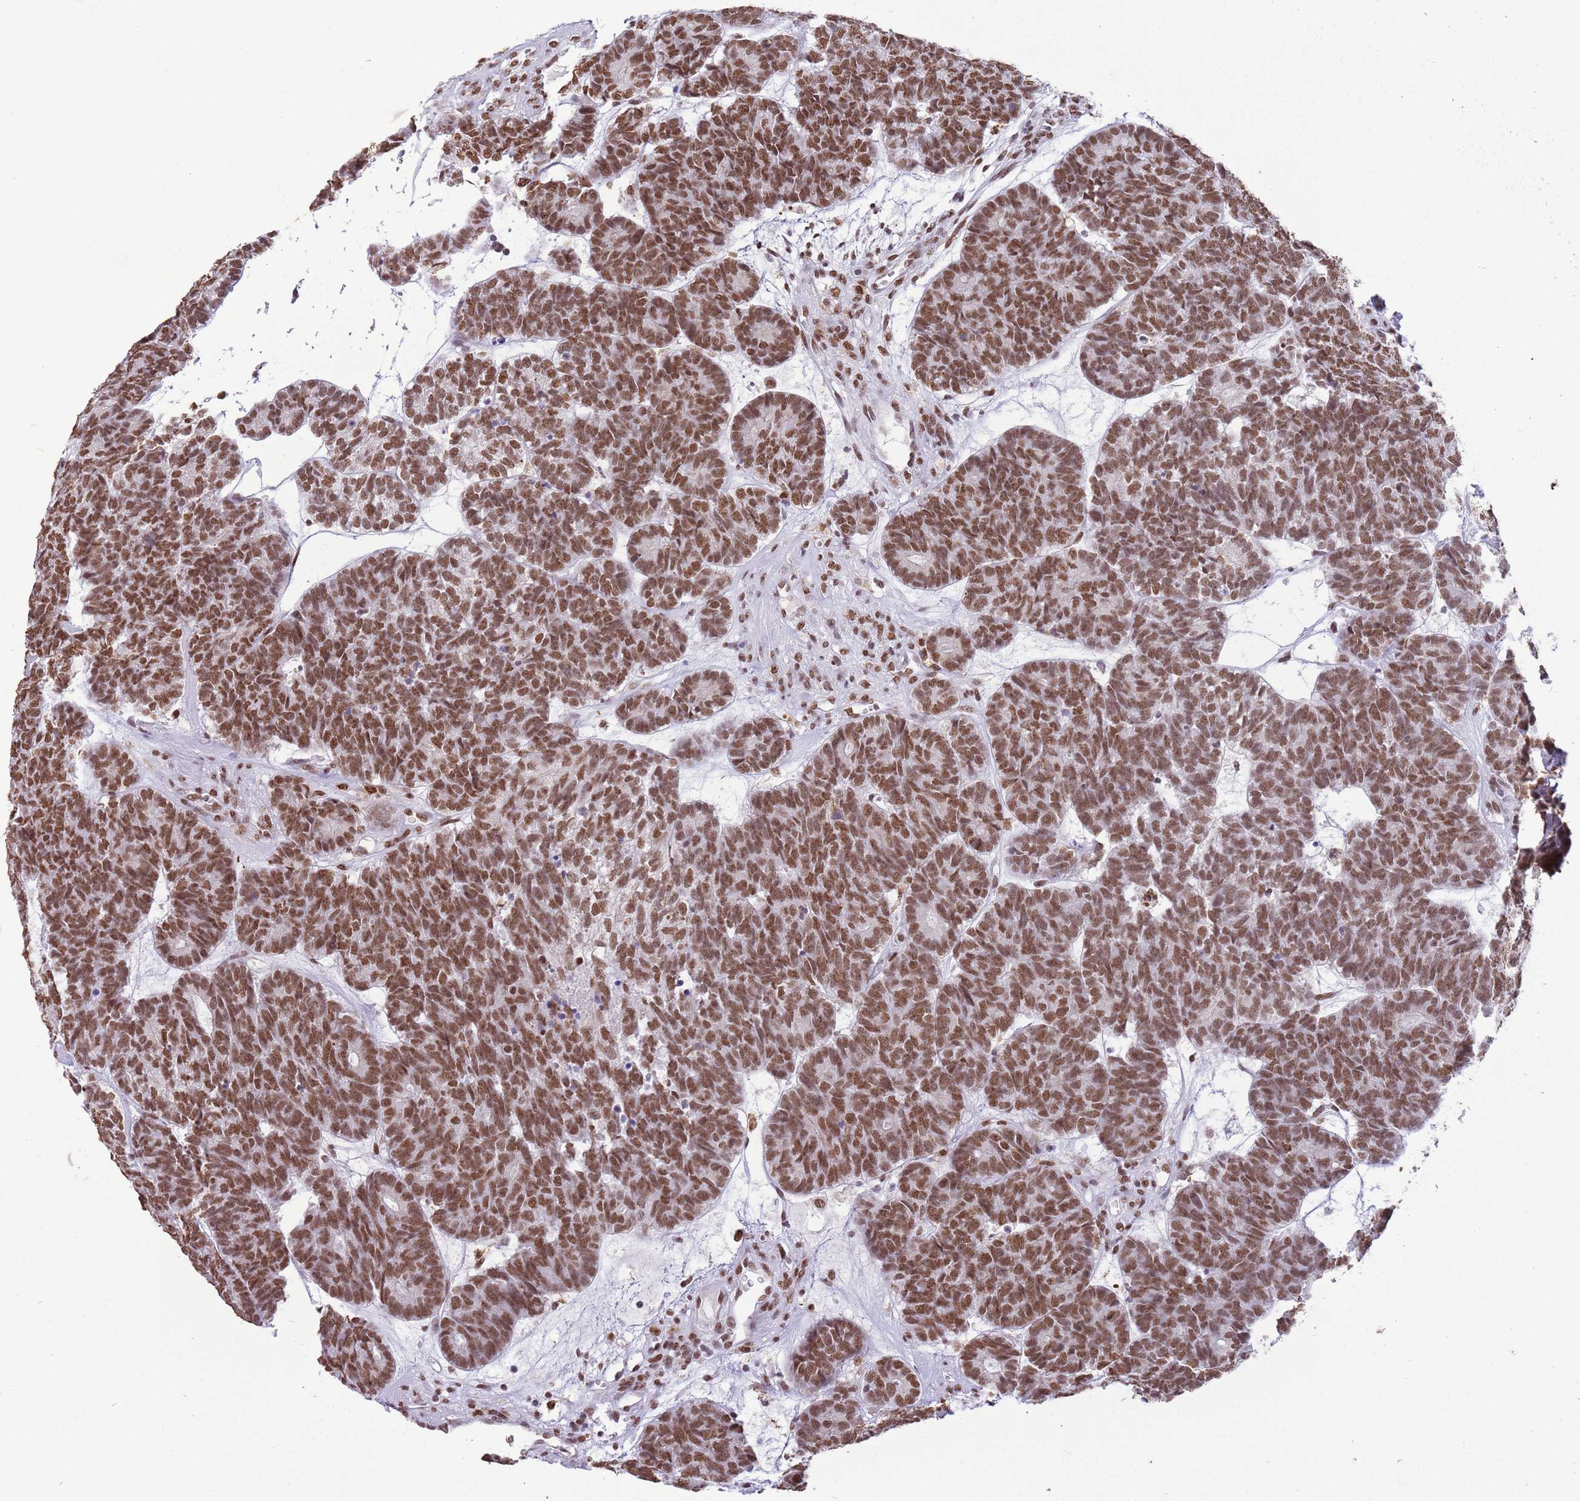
{"staining": {"intensity": "moderate", "quantity": ">75%", "location": "nuclear"}, "tissue": "head and neck cancer", "cell_type": "Tumor cells", "image_type": "cancer", "snomed": [{"axis": "morphology", "description": "Adenocarcinoma, NOS"}, {"axis": "topography", "description": "Head-Neck"}], "caption": "Protein expression analysis of human head and neck cancer (adenocarcinoma) reveals moderate nuclear positivity in about >75% of tumor cells.", "gene": "TRIM32", "patient": {"sex": "female", "age": 81}}